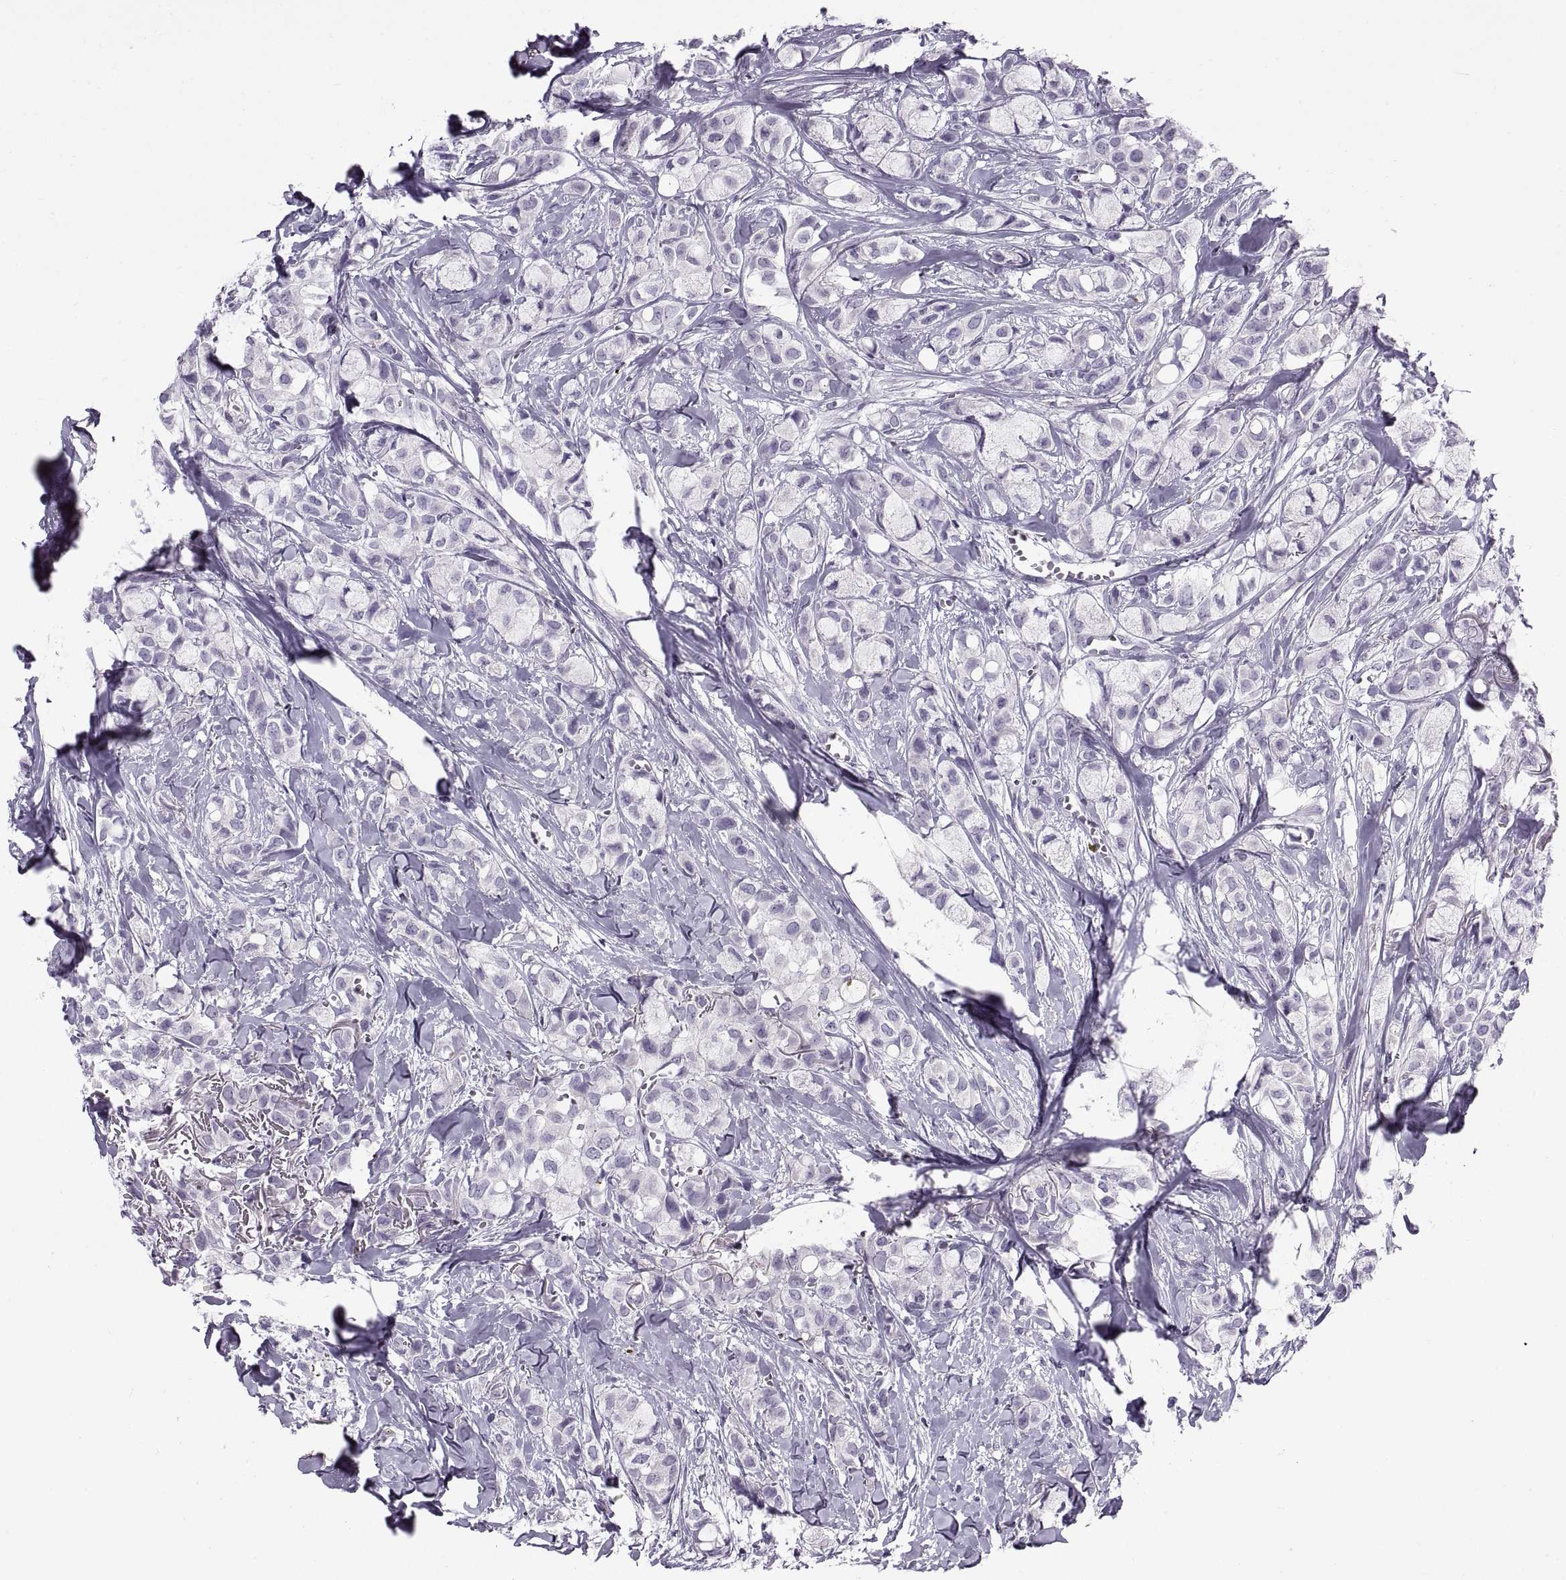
{"staining": {"intensity": "negative", "quantity": "none", "location": "none"}, "tissue": "breast cancer", "cell_type": "Tumor cells", "image_type": "cancer", "snomed": [{"axis": "morphology", "description": "Duct carcinoma"}, {"axis": "topography", "description": "Breast"}], "caption": "Immunohistochemical staining of human invasive ductal carcinoma (breast) exhibits no significant expression in tumor cells.", "gene": "CALCR", "patient": {"sex": "female", "age": 85}}